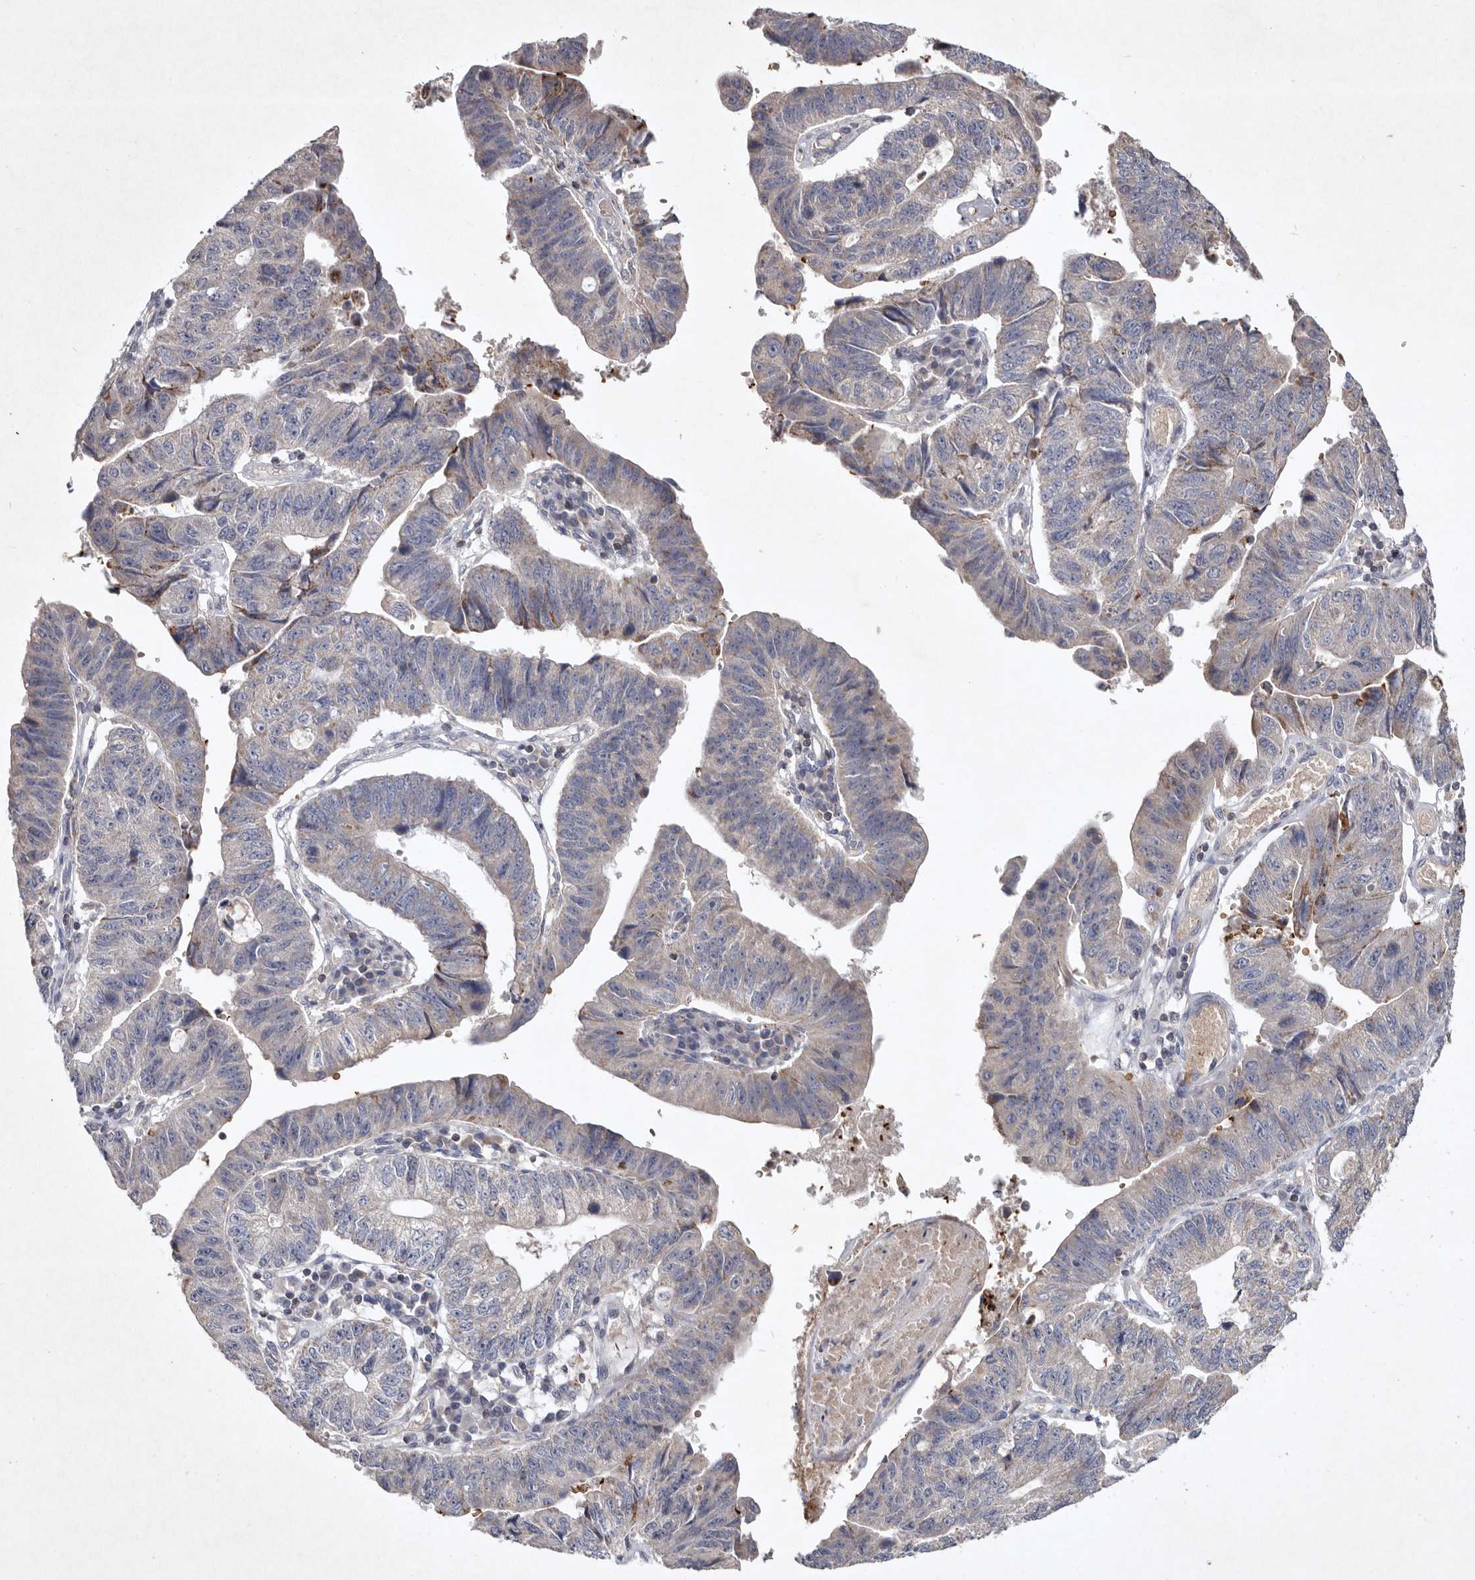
{"staining": {"intensity": "weak", "quantity": "<25%", "location": "cytoplasmic/membranous"}, "tissue": "stomach cancer", "cell_type": "Tumor cells", "image_type": "cancer", "snomed": [{"axis": "morphology", "description": "Adenocarcinoma, NOS"}, {"axis": "topography", "description": "Stomach"}], "caption": "The photomicrograph displays no significant staining in tumor cells of stomach cancer.", "gene": "TNFSF14", "patient": {"sex": "male", "age": 59}}